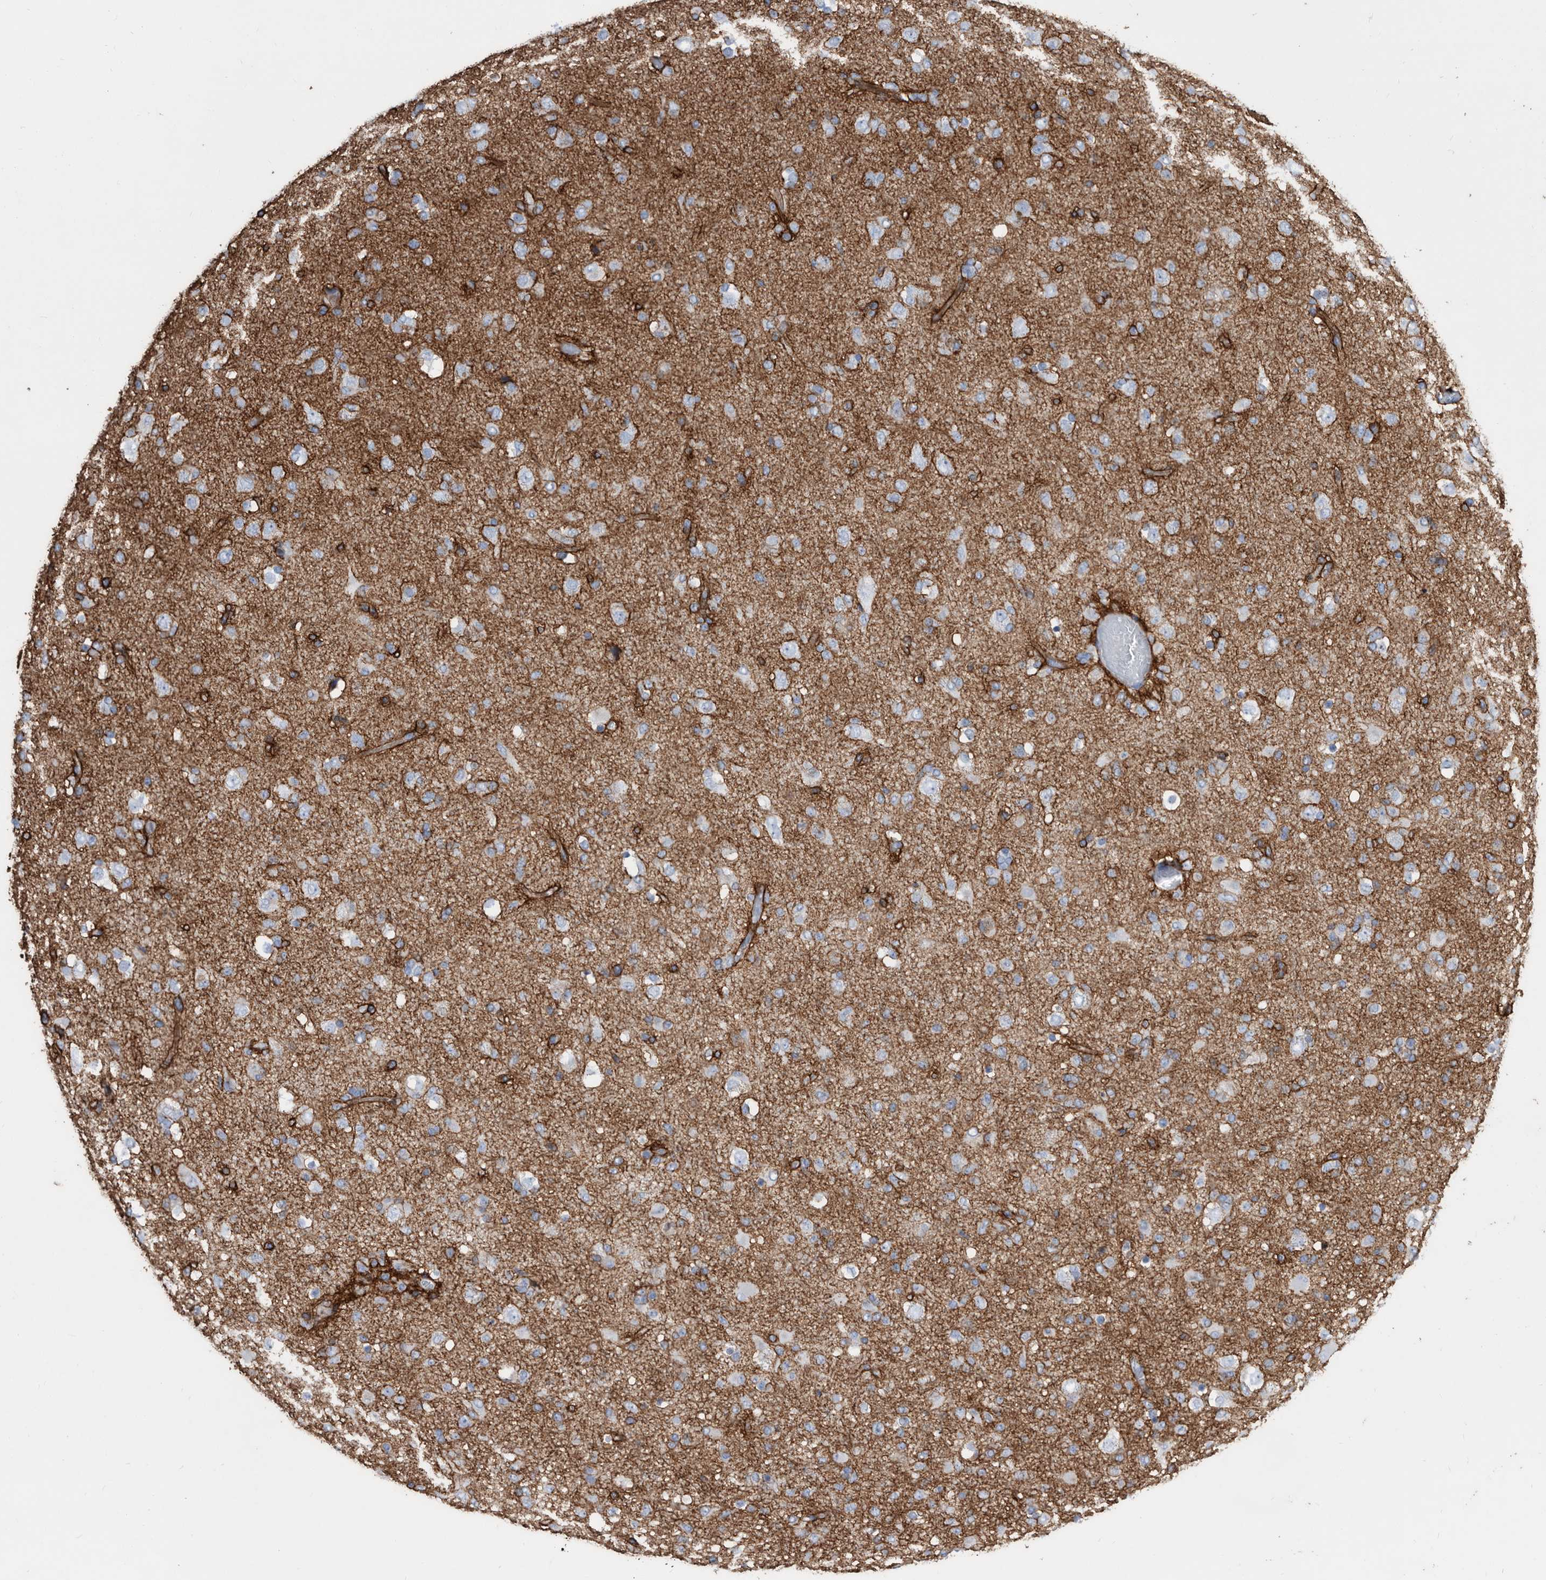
{"staining": {"intensity": "negative", "quantity": "none", "location": "none"}, "tissue": "glioma", "cell_type": "Tumor cells", "image_type": "cancer", "snomed": [{"axis": "morphology", "description": "Glioma, malignant, Low grade"}, {"axis": "topography", "description": "Brain"}], "caption": "This photomicrograph is of malignant glioma (low-grade) stained with immunohistochemistry to label a protein in brown with the nuclei are counter-stained blue. There is no expression in tumor cells. The staining was performed using DAB (3,3'-diaminobenzidine) to visualize the protein expression in brown, while the nuclei were stained in blue with hematoxylin (Magnification: 20x).", "gene": "MS4A4A", "patient": {"sex": "male", "age": 65}}